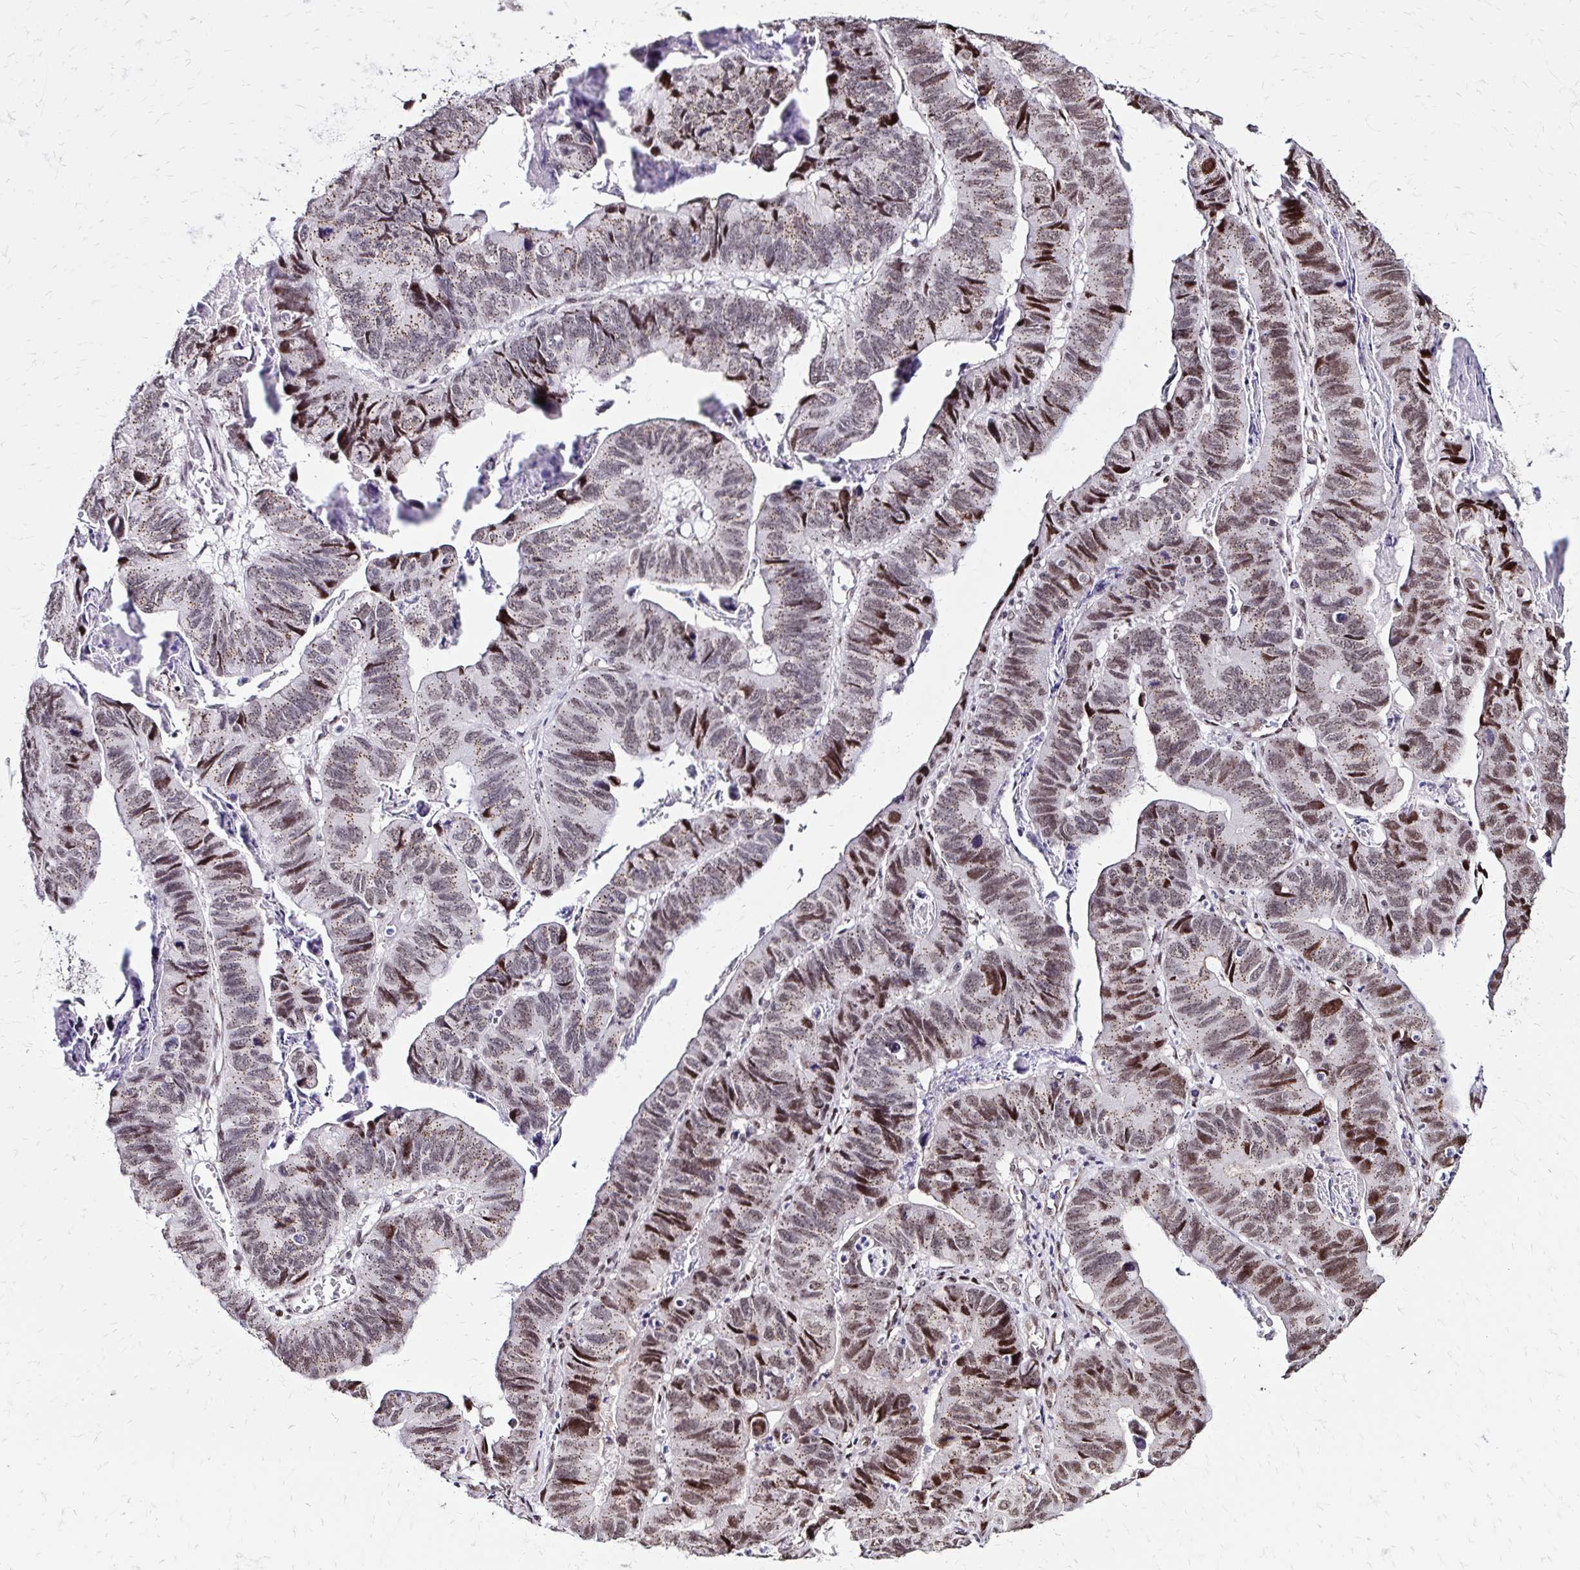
{"staining": {"intensity": "moderate", "quantity": ">75%", "location": "cytoplasmic/membranous,nuclear"}, "tissue": "stomach cancer", "cell_type": "Tumor cells", "image_type": "cancer", "snomed": [{"axis": "morphology", "description": "Adenocarcinoma, NOS"}, {"axis": "topography", "description": "Stomach, lower"}], "caption": "Protein analysis of stomach cancer (adenocarcinoma) tissue demonstrates moderate cytoplasmic/membranous and nuclear expression in about >75% of tumor cells. The staining is performed using DAB (3,3'-diaminobenzidine) brown chromogen to label protein expression. The nuclei are counter-stained blue using hematoxylin.", "gene": "TOB1", "patient": {"sex": "male", "age": 77}}